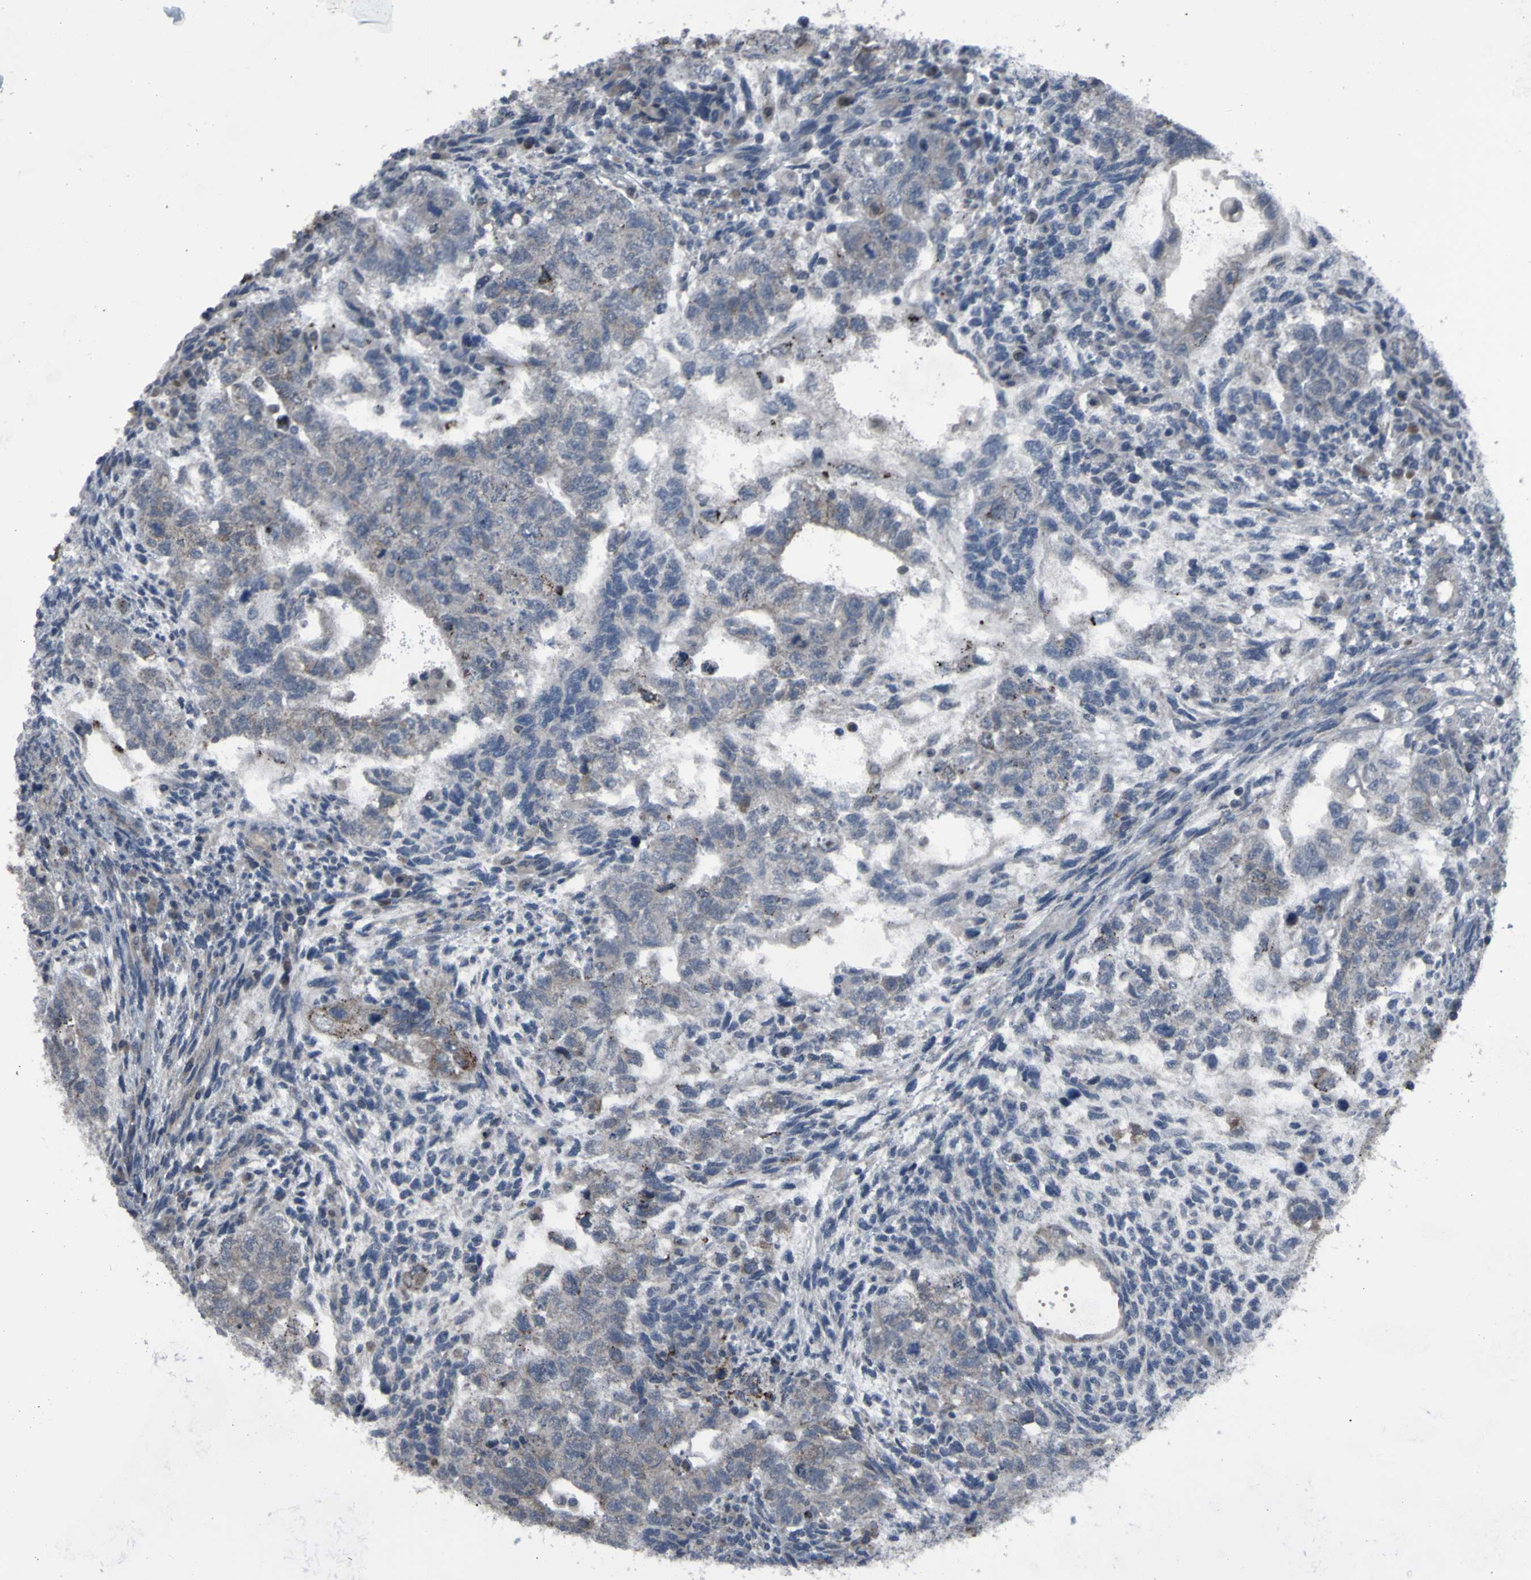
{"staining": {"intensity": "weak", "quantity": "<25%", "location": "cytoplasmic/membranous"}, "tissue": "testis cancer", "cell_type": "Tumor cells", "image_type": "cancer", "snomed": [{"axis": "morphology", "description": "Normal tissue, NOS"}, {"axis": "morphology", "description": "Carcinoma, Embryonal, NOS"}, {"axis": "topography", "description": "Testis"}], "caption": "The immunohistochemistry (IHC) image has no significant expression in tumor cells of testis embryonal carcinoma tissue. (Brightfield microscopy of DAB (3,3'-diaminobenzidine) IHC at high magnification).", "gene": "OSTM1", "patient": {"sex": "male", "age": 36}}